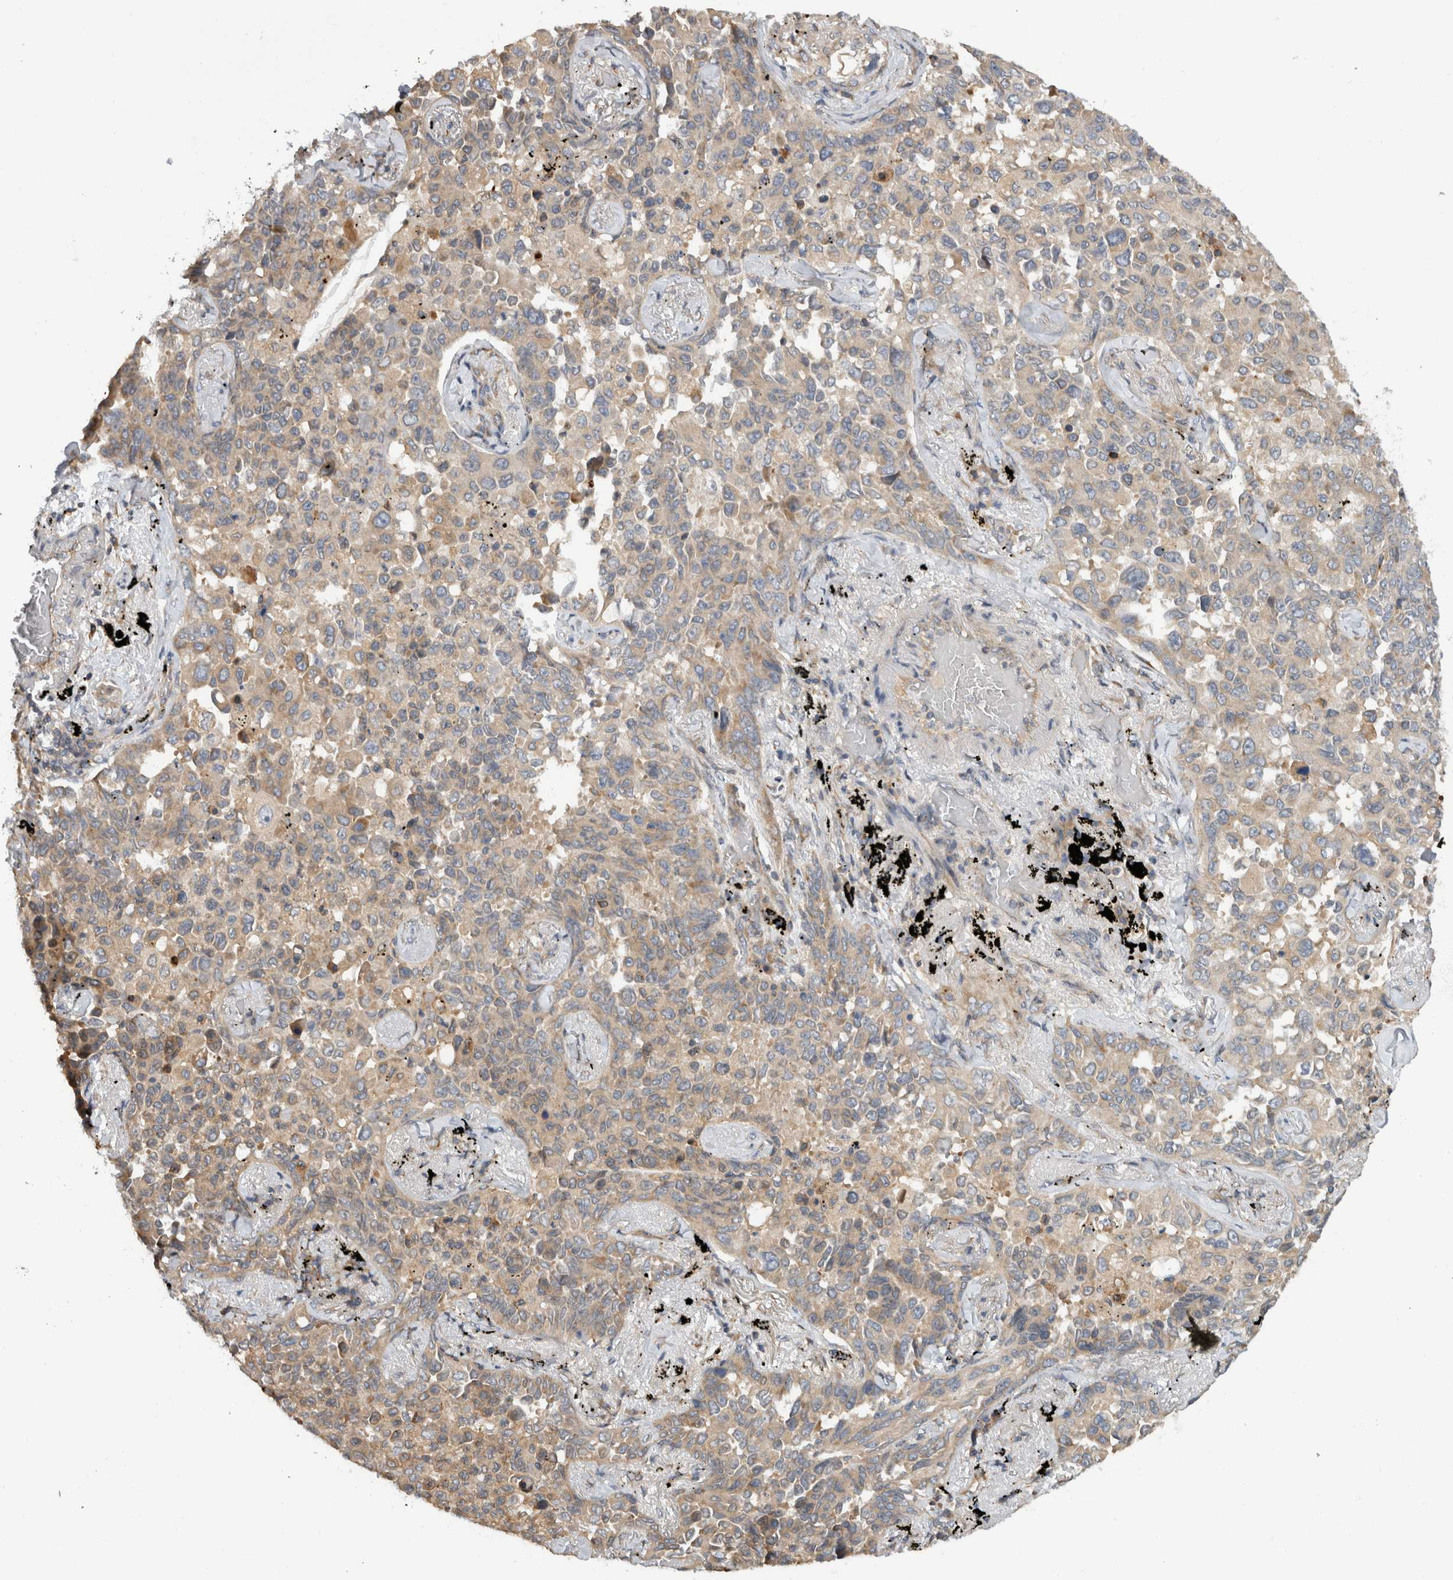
{"staining": {"intensity": "moderate", "quantity": "<25%", "location": "cytoplasmic/membranous"}, "tissue": "lung cancer", "cell_type": "Tumor cells", "image_type": "cancer", "snomed": [{"axis": "morphology", "description": "Adenocarcinoma, NOS"}, {"axis": "topography", "description": "Lung"}], "caption": "A low amount of moderate cytoplasmic/membranous expression is seen in approximately <25% of tumor cells in lung adenocarcinoma tissue.", "gene": "PARP6", "patient": {"sex": "female", "age": 67}}